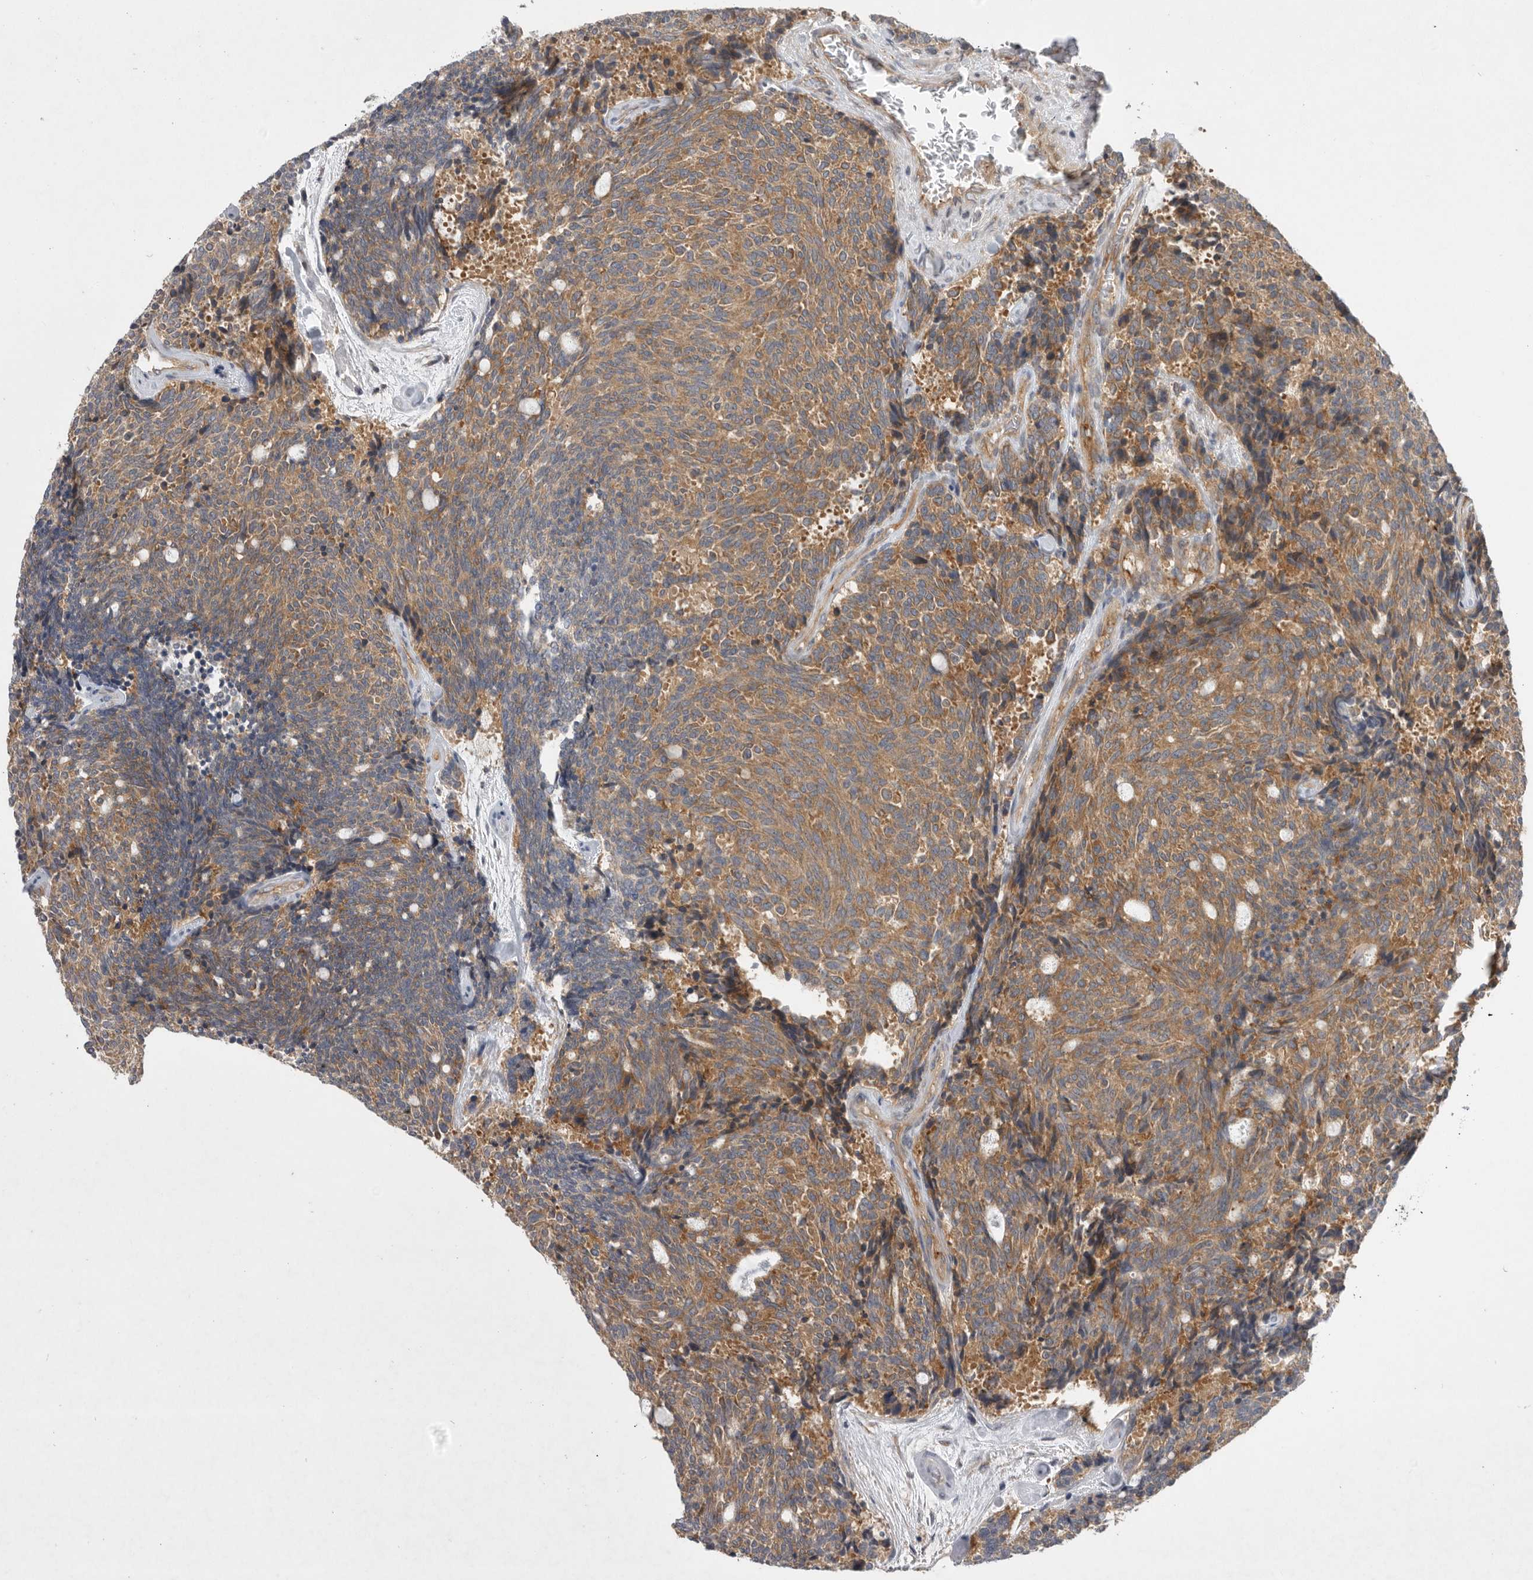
{"staining": {"intensity": "moderate", "quantity": ">75%", "location": "cytoplasmic/membranous"}, "tissue": "carcinoid", "cell_type": "Tumor cells", "image_type": "cancer", "snomed": [{"axis": "morphology", "description": "Carcinoid, malignant, NOS"}, {"axis": "topography", "description": "Pancreas"}], "caption": "About >75% of tumor cells in human carcinoid display moderate cytoplasmic/membranous protein positivity as visualized by brown immunohistochemical staining.", "gene": "C1orf109", "patient": {"sex": "female", "age": 54}}